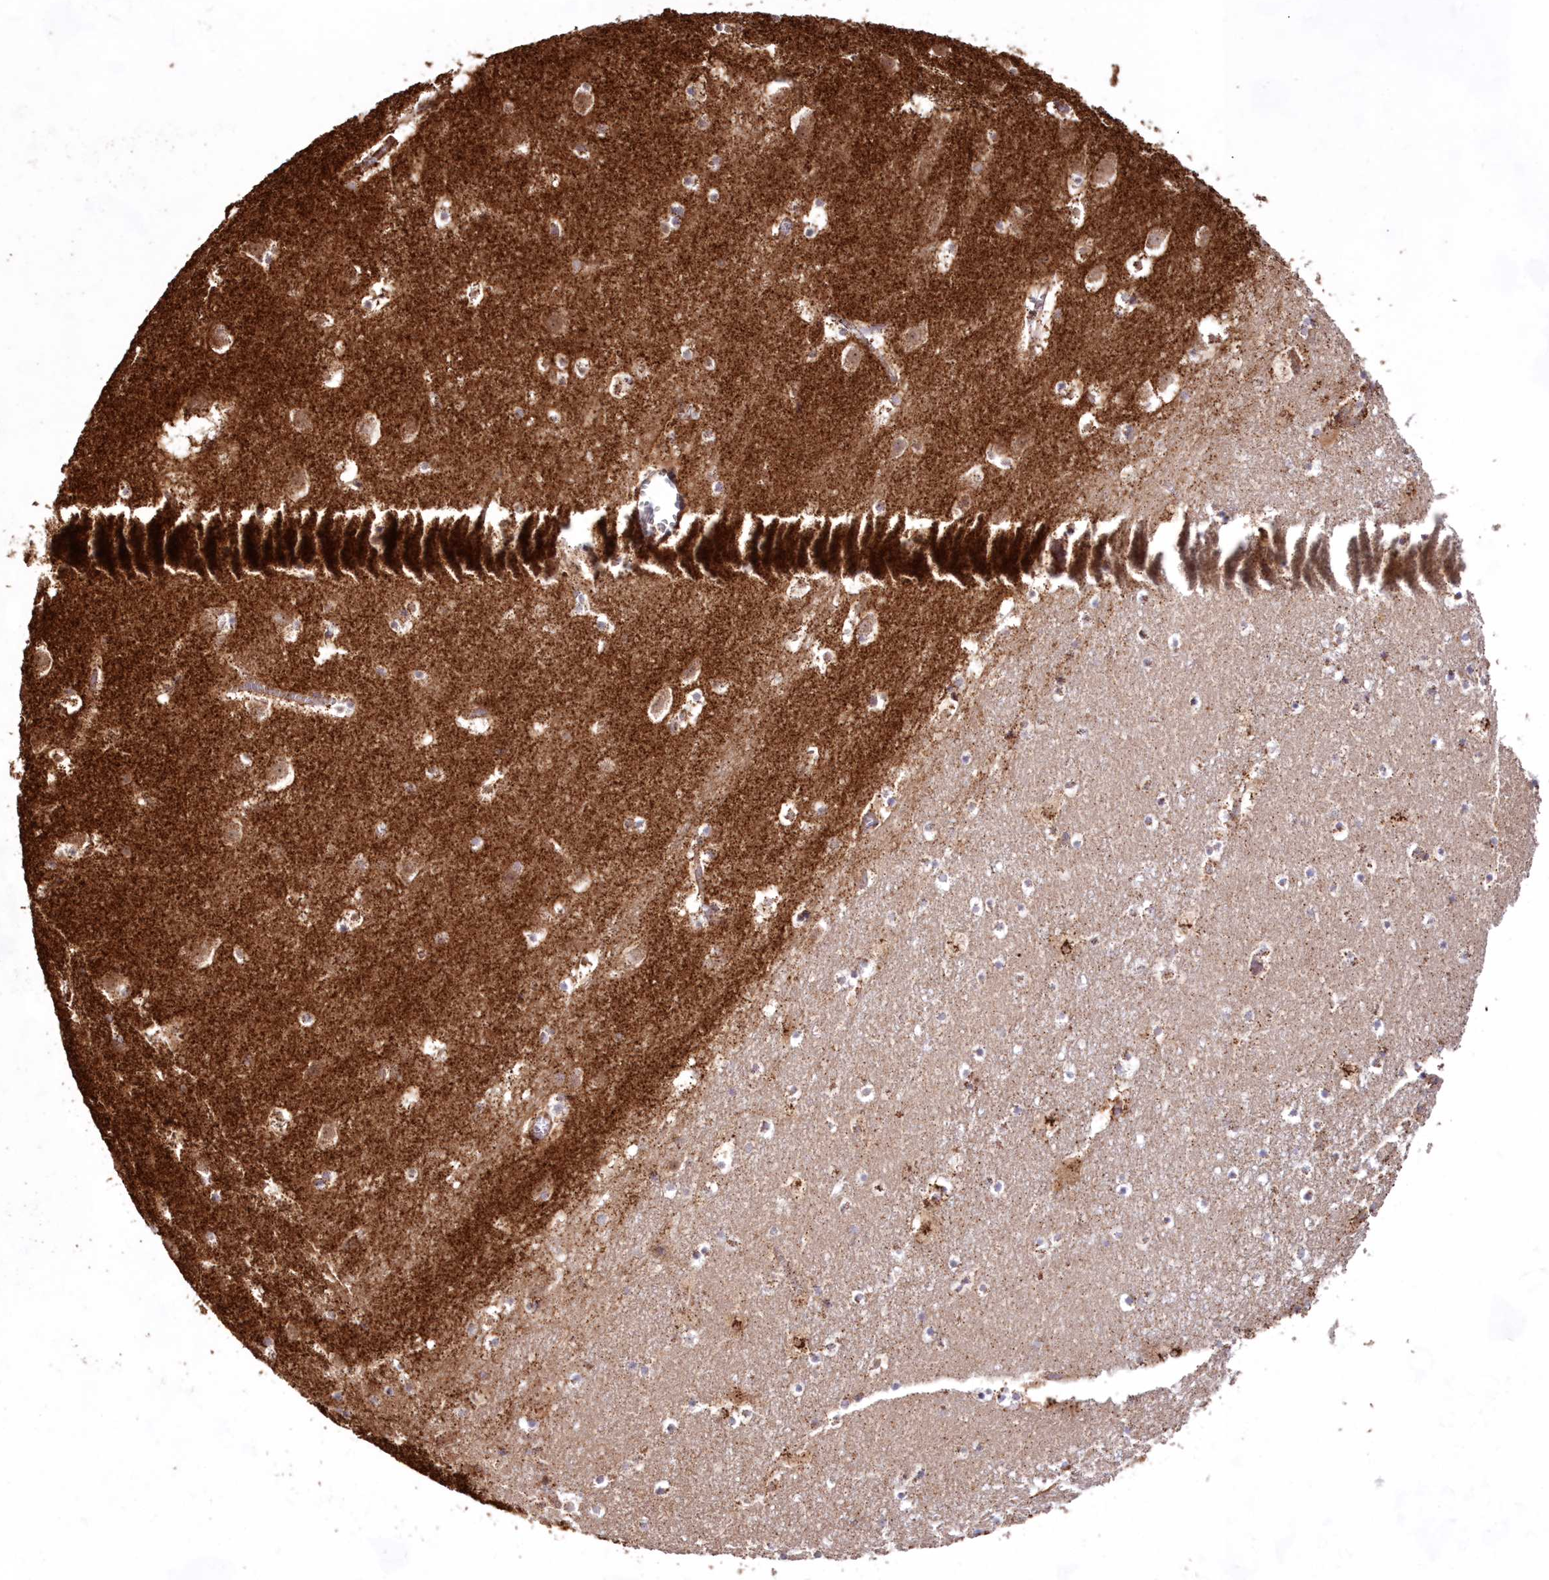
{"staining": {"intensity": "moderate", "quantity": "<25%", "location": "cytoplasmic/membranous"}, "tissue": "caudate", "cell_type": "Glial cells", "image_type": "normal", "snomed": [{"axis": "morphology", "description": "Normal tissue, NOS"}, {"axis": "topography", "description": "Lateral ventricle wall"}], "caption": "The histopathology image demonstrates staining of unremarkable caudate, revealing moderate cytoplasmic/membranous protein expression (brown color) within glial cells.", "gene": "HADHB", "patient": {"sex": "male", "age": 45}}